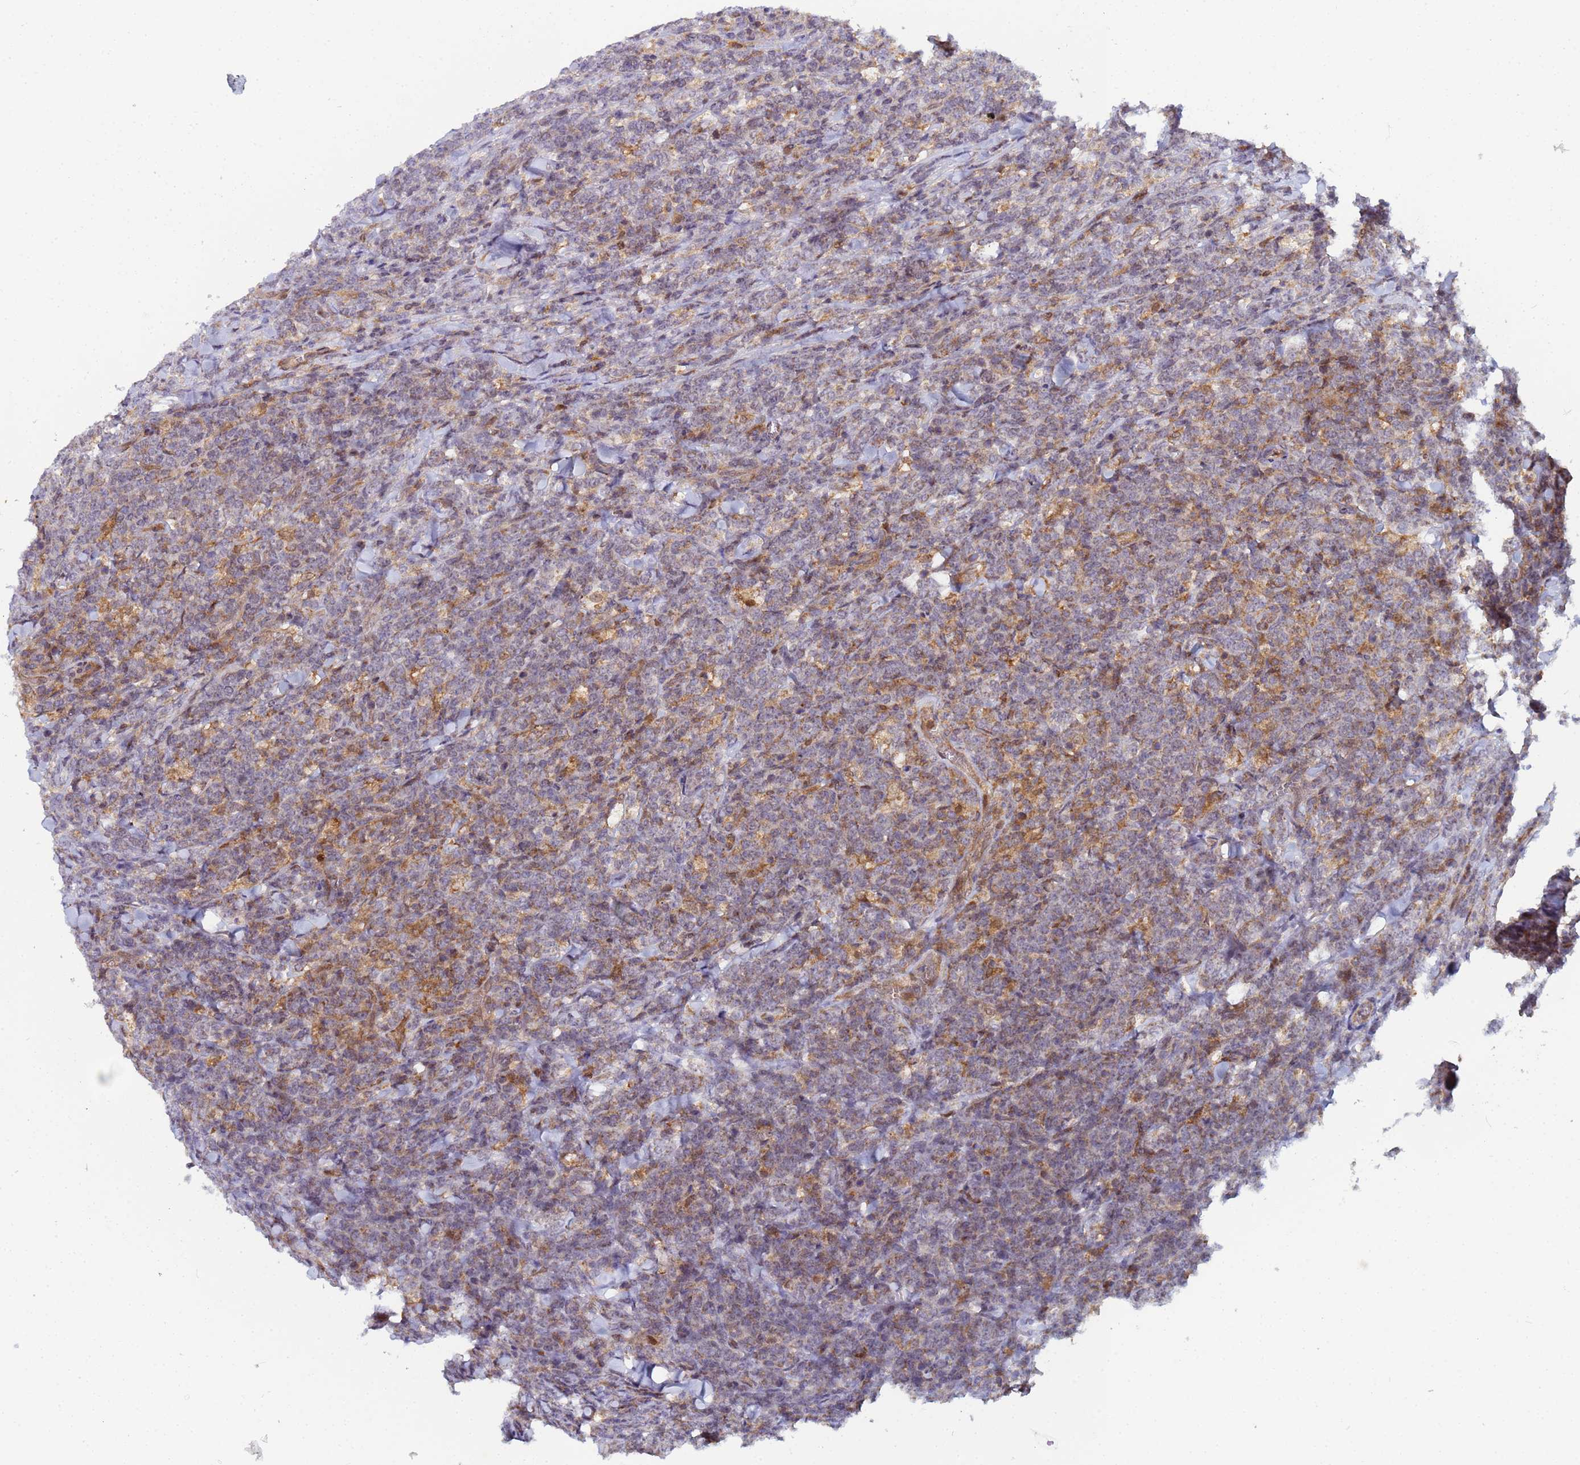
{"staining": {"intensity": "moderate", "quantity": "25%-75%", "location": "cytoplasmic/membranous"}, "tissue": "lymphoma", "cell_type": "Tumor cells", "image_type": "cancer", "snomed": [{"axis": "morphology", "description": "Malignant lymphoma, non-Hodgkin's type, High grade"}, {"axis": "topography", "description": "Small intestine"}], "caption": "Immunohistochemical staining of human malignant lymphoma, non-Hodgkin's type (high-grade) demonstrates medium levels of moderate cytoplasmic/membranous protein positivity in about 25%-75% of tumor cells.", "gene": "CCDC127", "patient": {"sex": "male", "age": 8}}